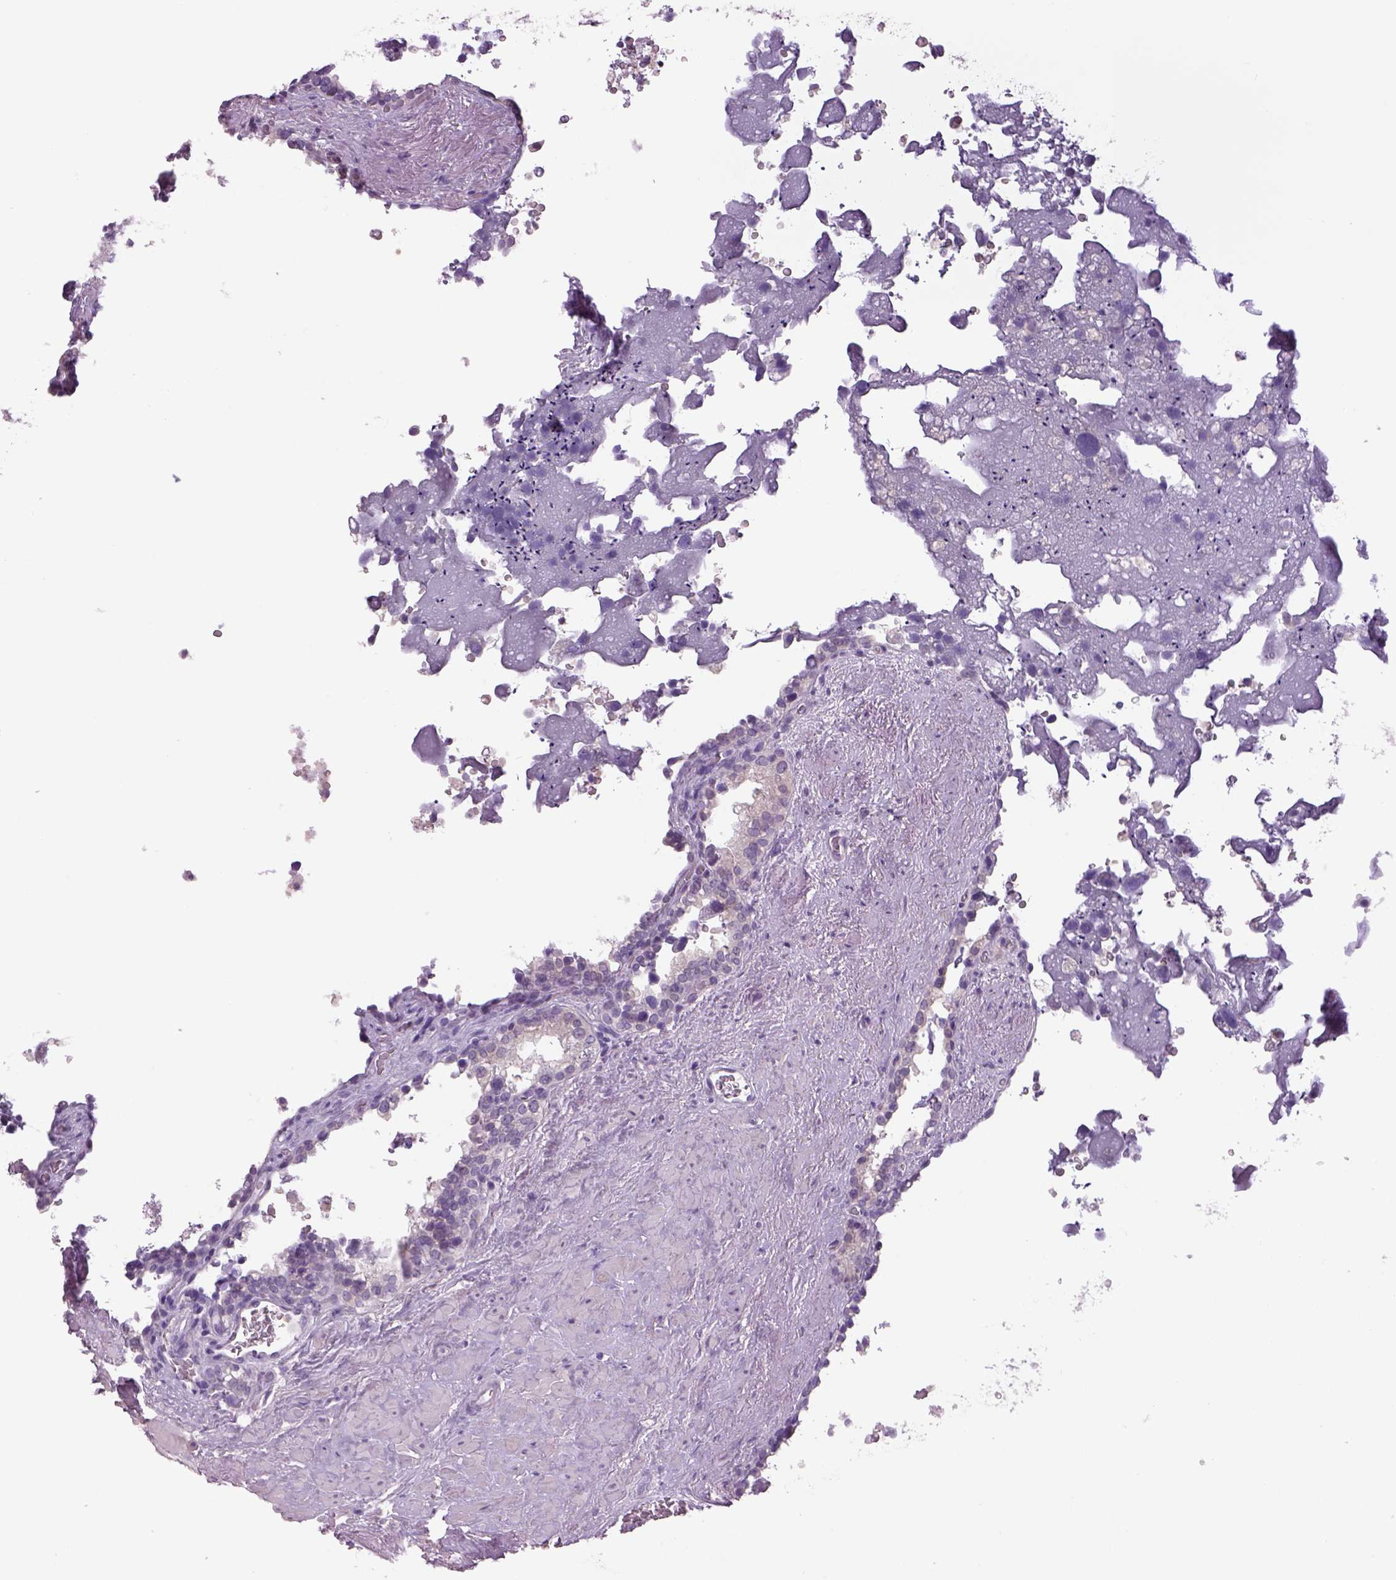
{"staining": {"intensity": "negative", "quantity": "none", "location": "none"}, "tissue": "seminal vesicle", "cell_type": "Glandular cells", "image_type": "normal", "snomed": [{"axis": "morphology", "description": "Normal tissue, NOS"}, {"axis": "topography", "description": "Seminal veicle"}], "caption": "High magnification brightfield microscopy of normal seminal vesicle stained with DAB (brown) and counterstained with hematoxylin (blue): glandular cells show no significant expression.", "gene": "MDH1B", "patient": {"sex": "male", "age": 71}}